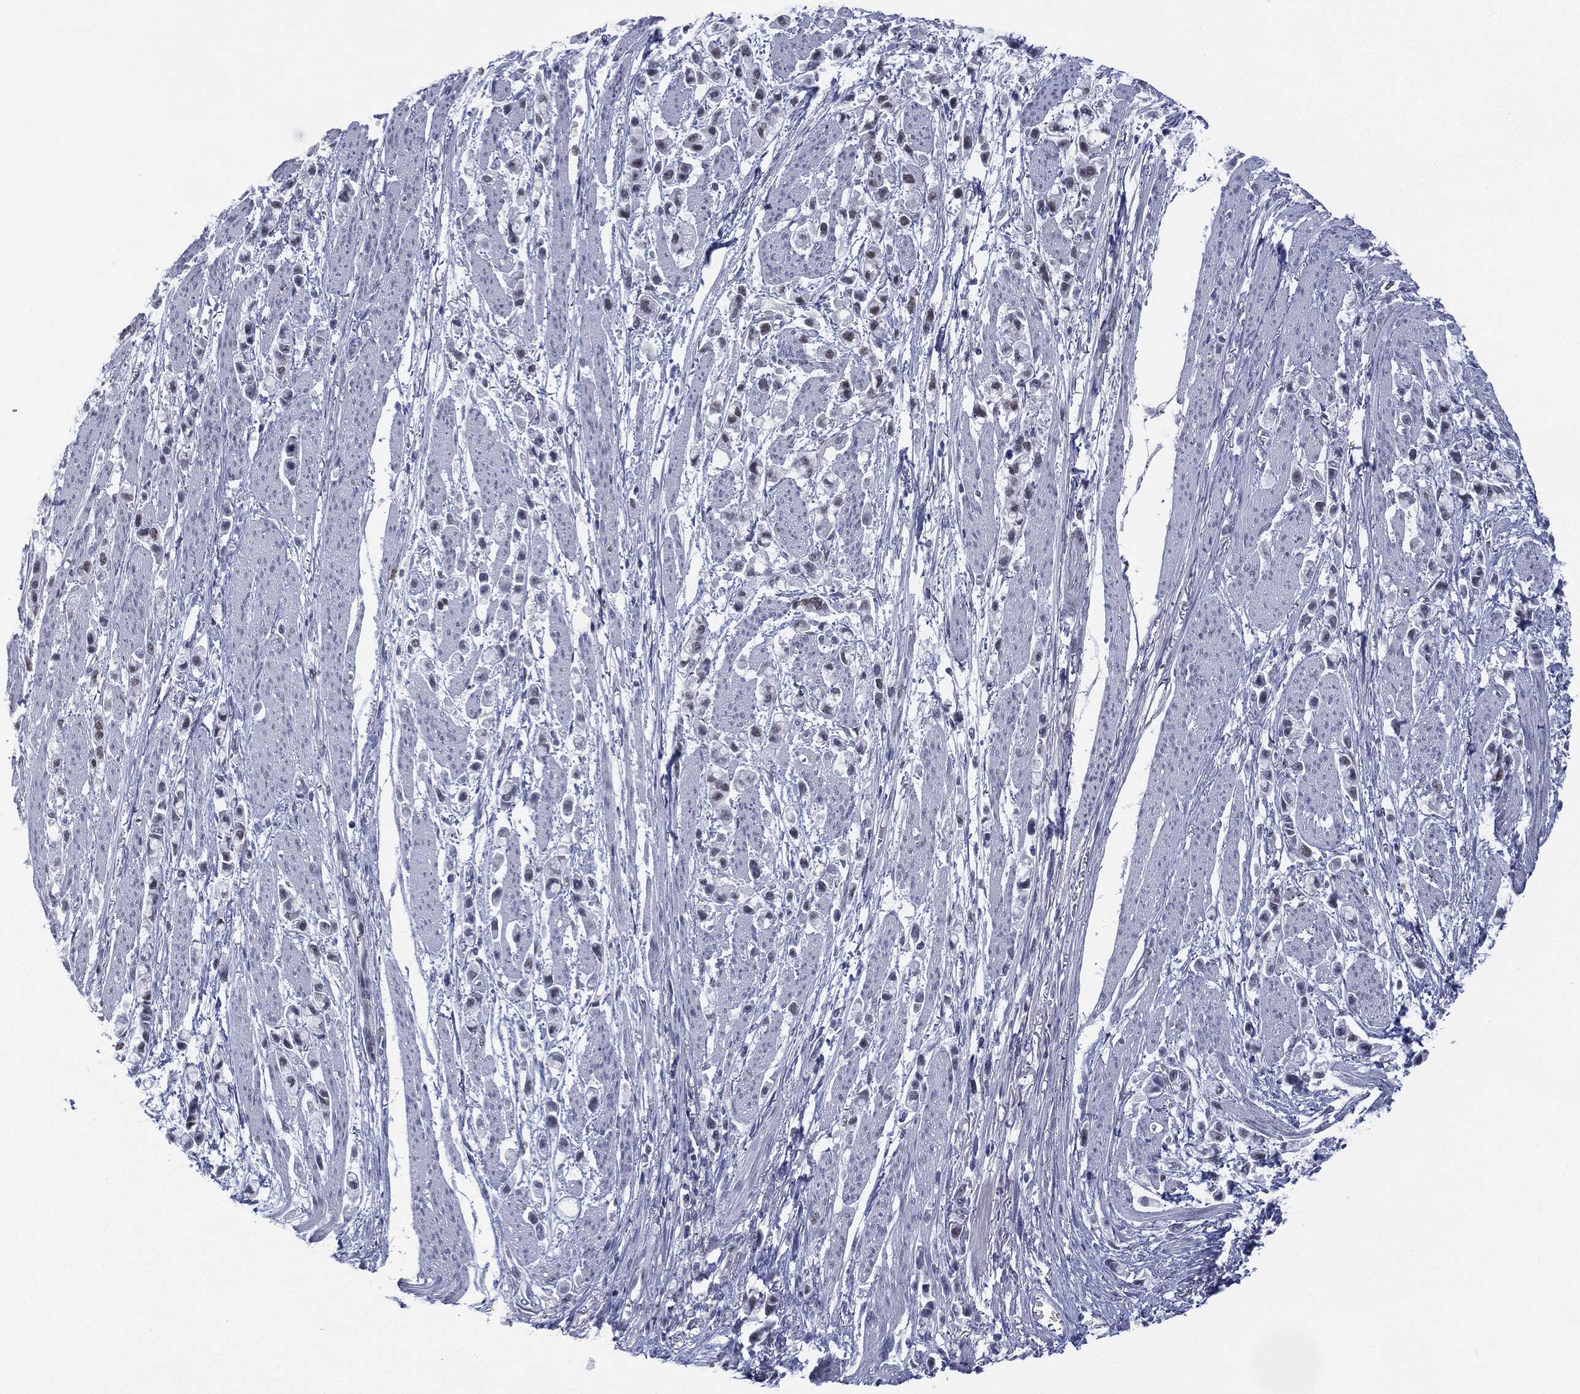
{"staining": {"intensity": "negative", "quantity": "none", "location": "none"}, "tissue": "stomach cancer", "cell_type": "Tumor cells", "image_type": "cancer", "snomed": [{"axis": "morphology", "description": "Adenocarcinoma, NOS"}, {"axis": "topography", "description": "Stomach"}], "caption": "Immunohistochemical staining of human stomach adenocarcinoma shows no significant positivity in tumor cells.", "gene": "ZNF711", "patient": {"sex": "female", "age": 81}}